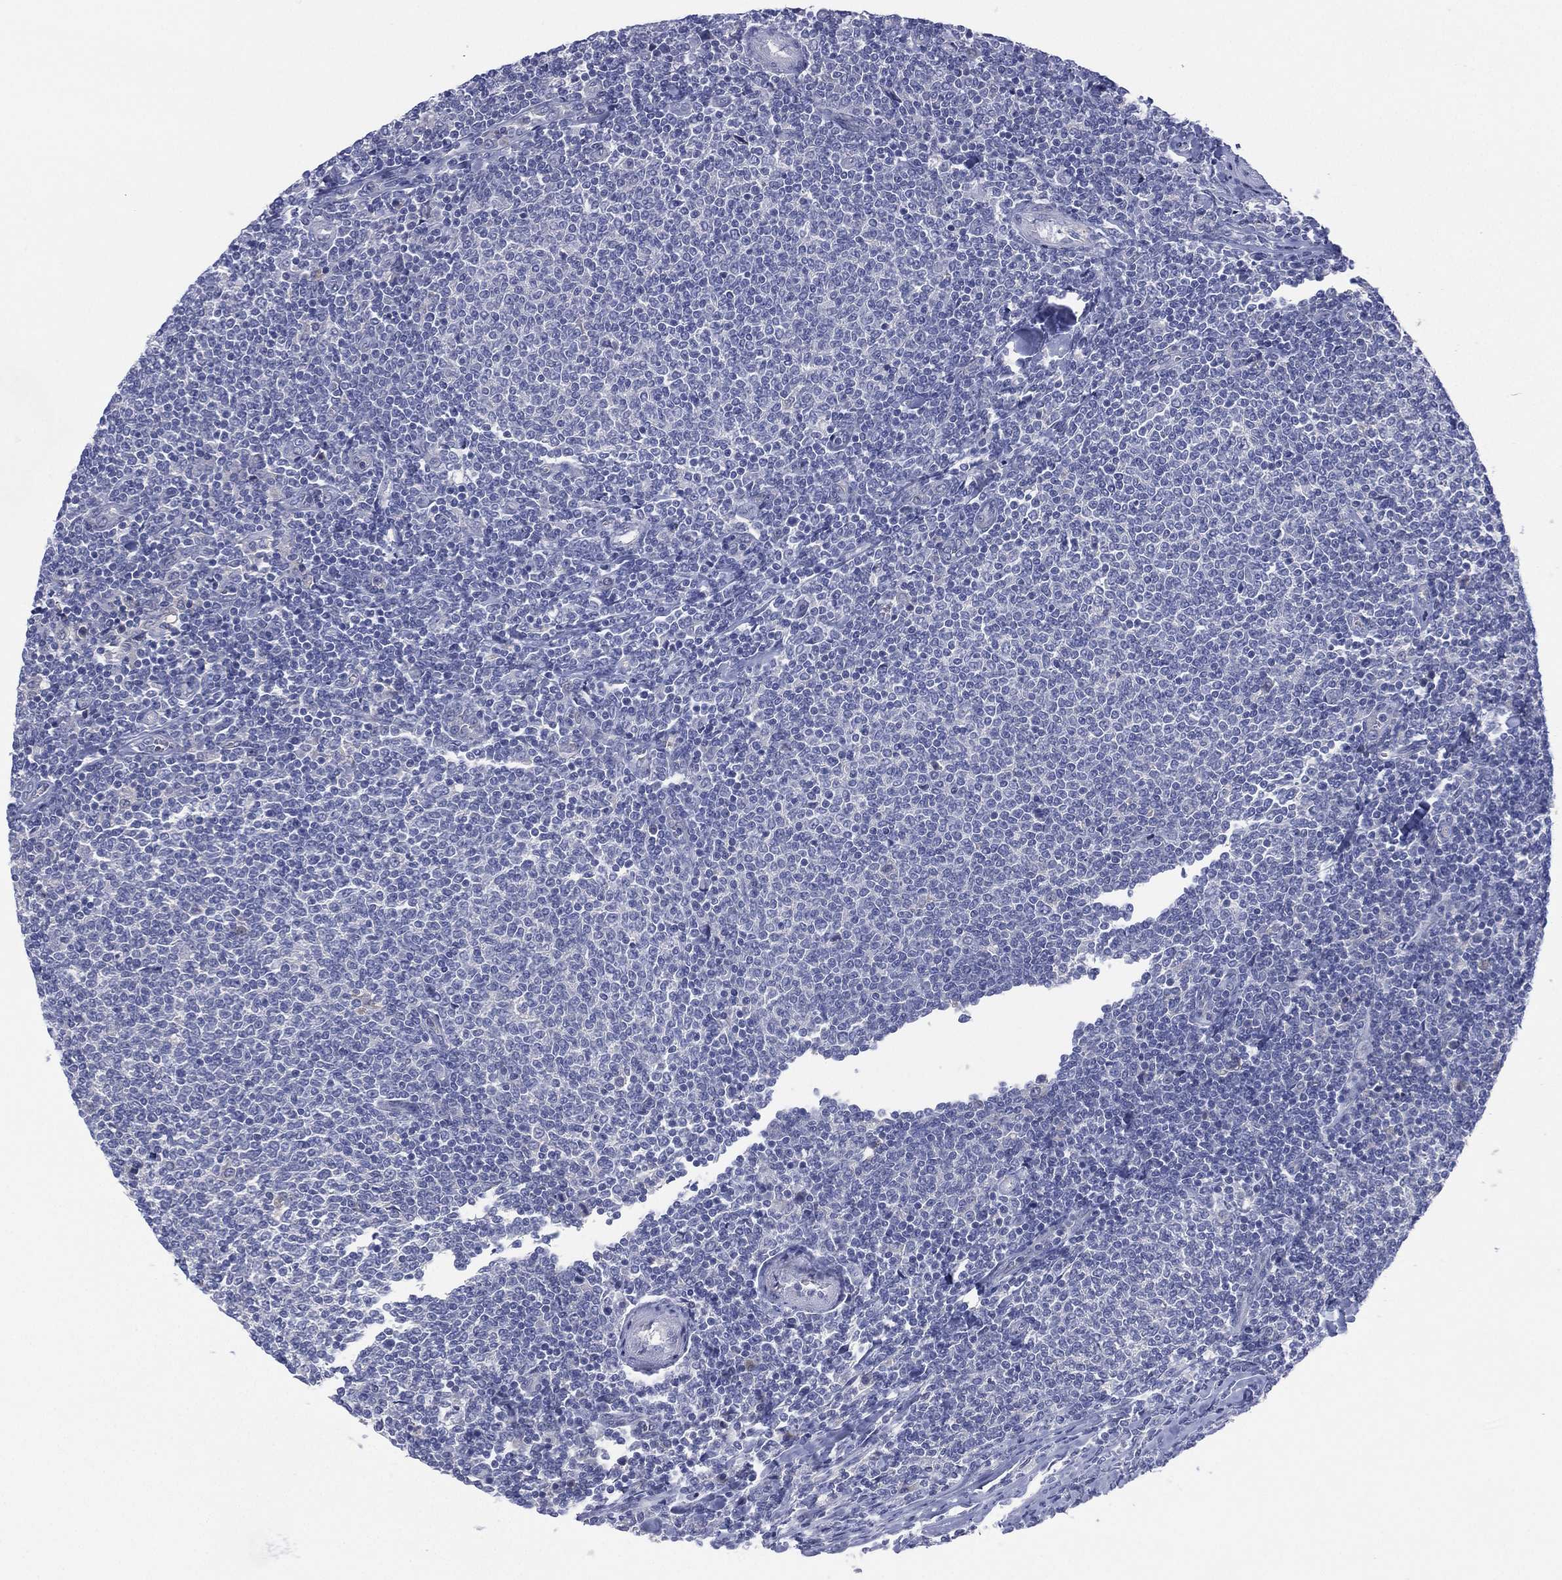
{"staining": {"intensity": "negative", "quantity": "none", "location": "none"}, "tissue": "lymphoma", "cell_type": "Tumor cells", "image_type": "cancer", "snomed": [{"axis": "morphology", "description": "Malignant lymphoma, non-Hodgkin's type, Low grade"}, {"axis": "topography", "description": "Lymph node"}], "caption": "Human malignant lymphoma, non-Hodgkin's type (low-grade) stained for a protein using immunohistochemistry displays no positivity in tumor cells.", "gene": "CYP2D6", "patient": {"sex": "male", "age": 52}}